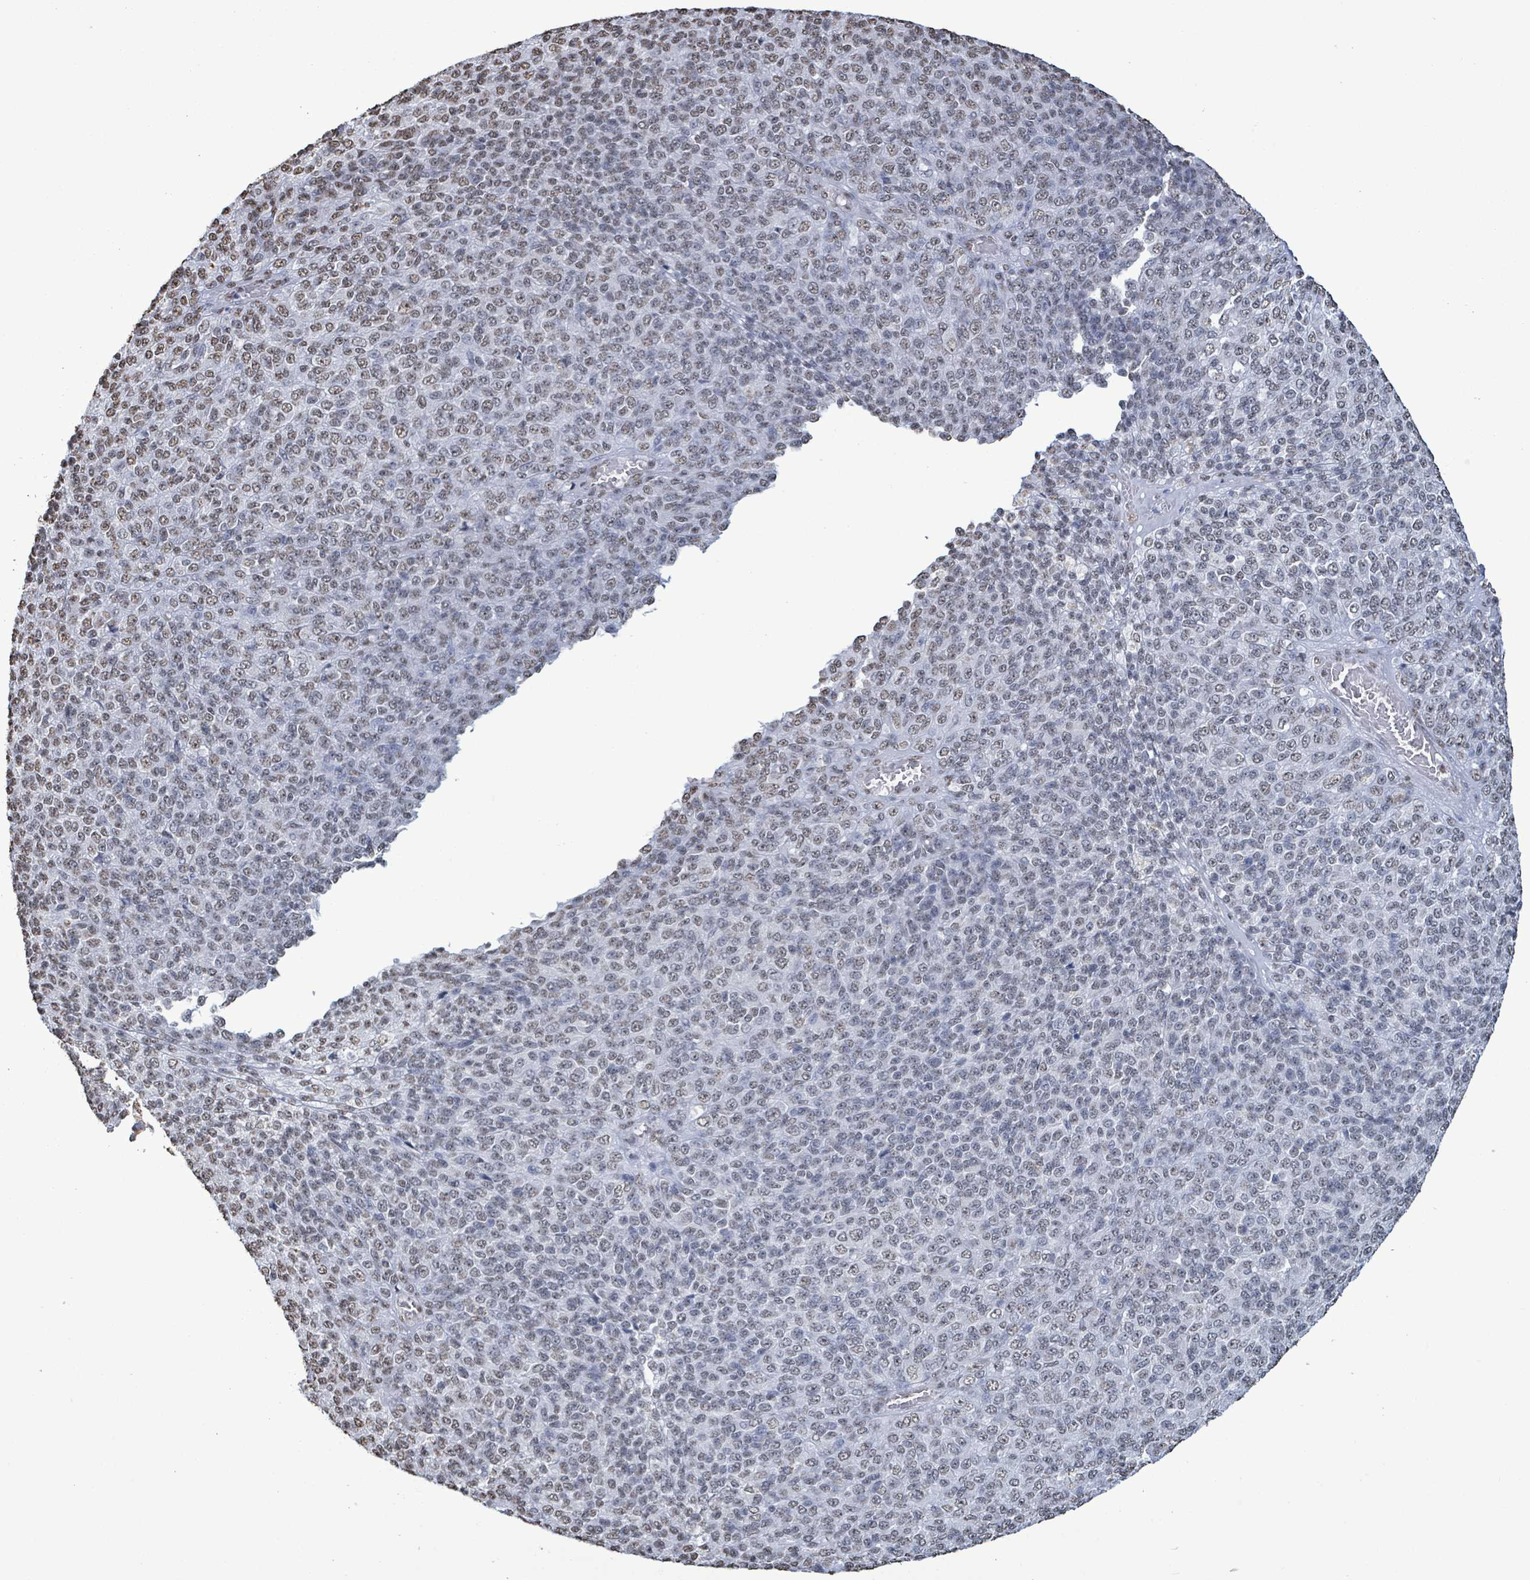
{"staining": {"intensity": "weak", "quantity": "25%-75%", "location": "nuclear"}, "tissue": "melanoma", "cell_type": "Tumor cells", "image_type": "cancer", "snomed": [{"axis": "morphology", "description": "Malignant melanoma, Metastatic site"}, {"axis": "topography", "description": "Brain"}], "caption": "High-power microscopy captured an immunohistochemistry histopathology image of malignant melanoma (metastatic site), revealing weak nuclear staining in approximately 25%-75% of tumor cells. The staining is performed using DAB (3,3'-diaminobenzidine) brown chromogen to label protein expression. The nuclei are counter-stained blue using hematoxylin.", "gene": "SAMD14", "patient": {"sex": "female", "age": 56}}